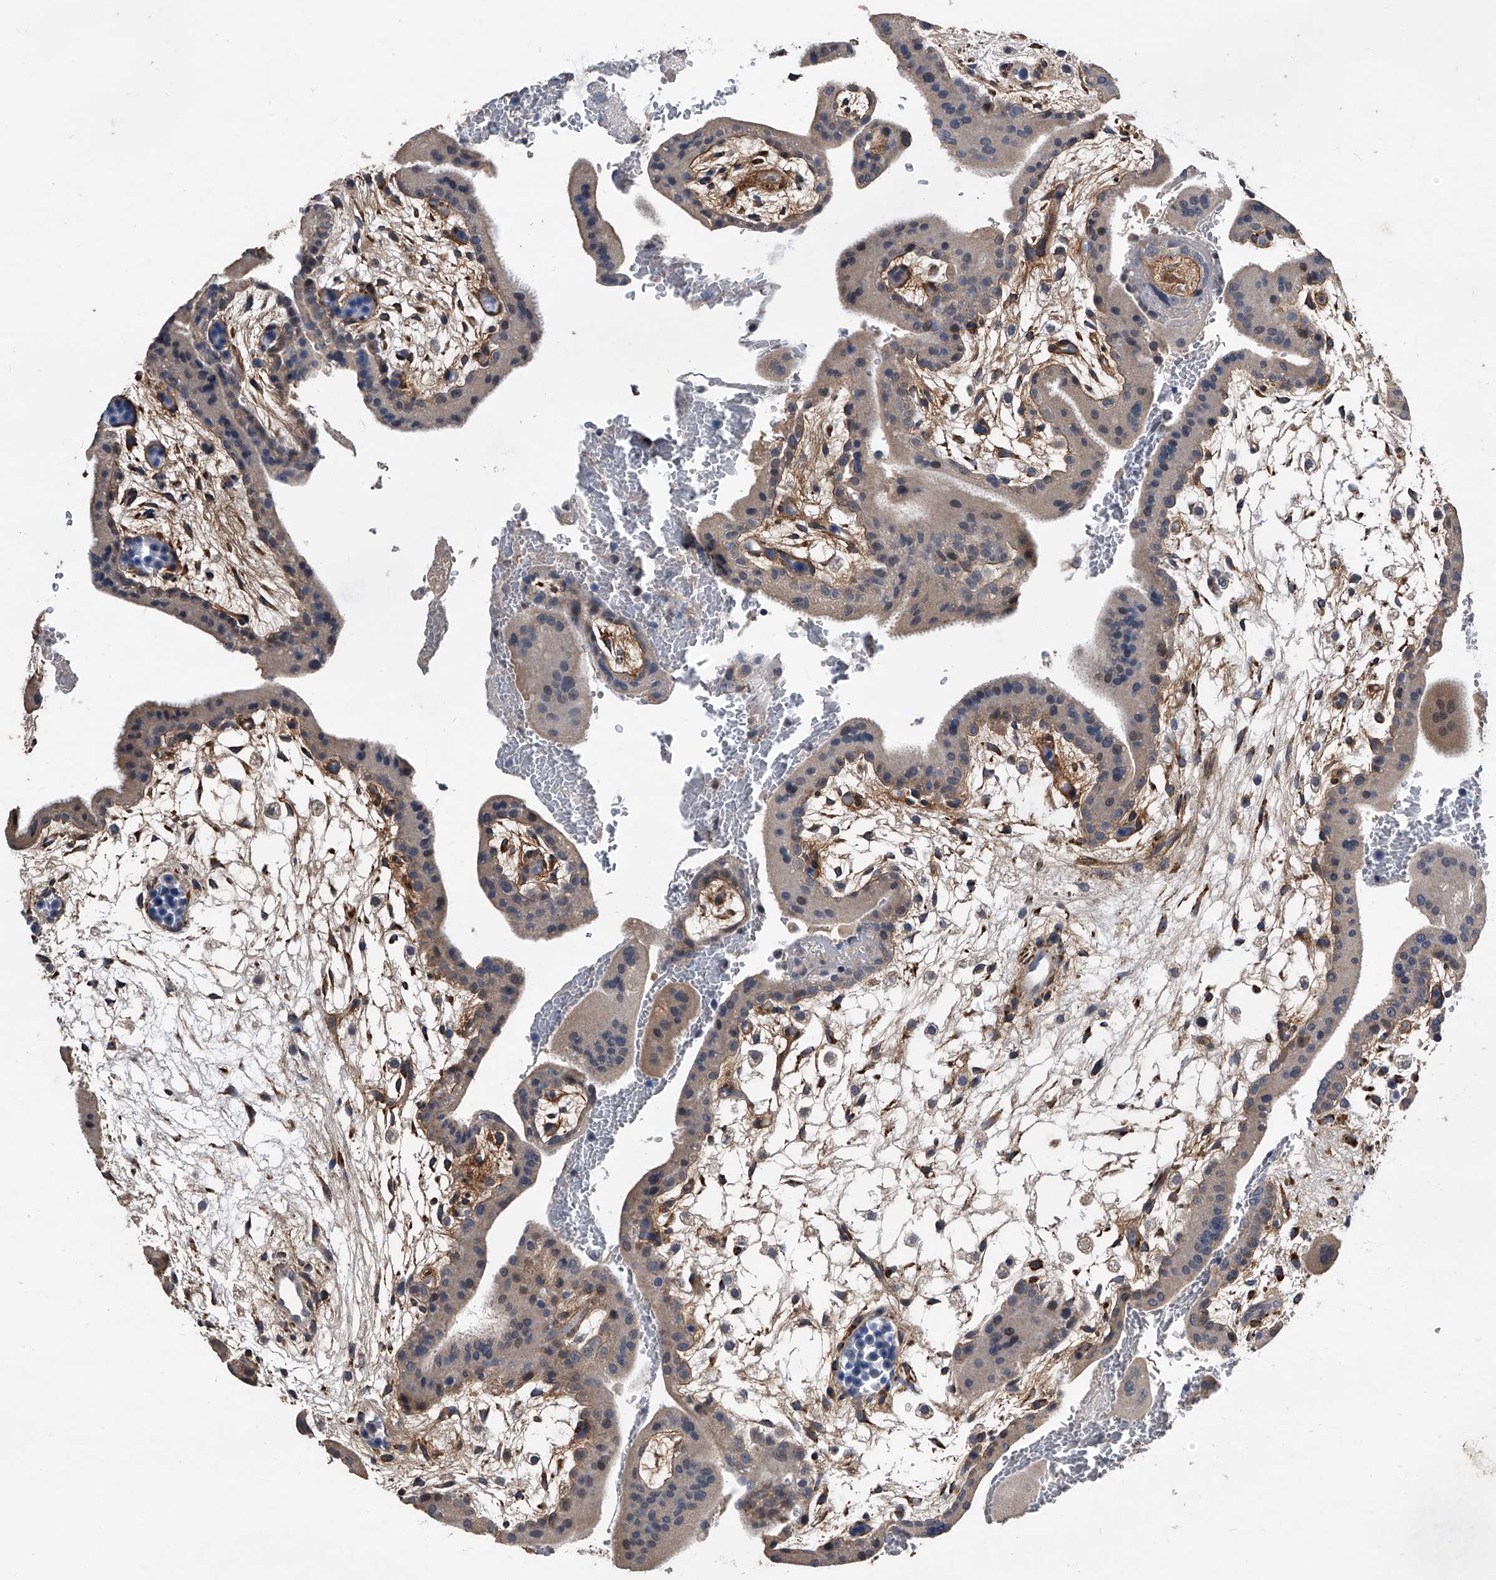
{"staining": {"intensity": "weak", "quantity": "<25%", "location": "cytoplasmic/membranous"}, "tissue": "placenta", "cell_type": "Trophoblastic cells", "image_type": "normal", "snomed": [{"axis": "morphology", "description": "Normal tissue, NOS"}, {"axis": "topography", "description": "Placenta"}], "caption": "IHC photomicrograph of normal placenta stained for a protein (brown), which shows no staining in trophoblastic cells.", "gene": "PHACTR1", "patient": {"sex": "female", "age": 35}}